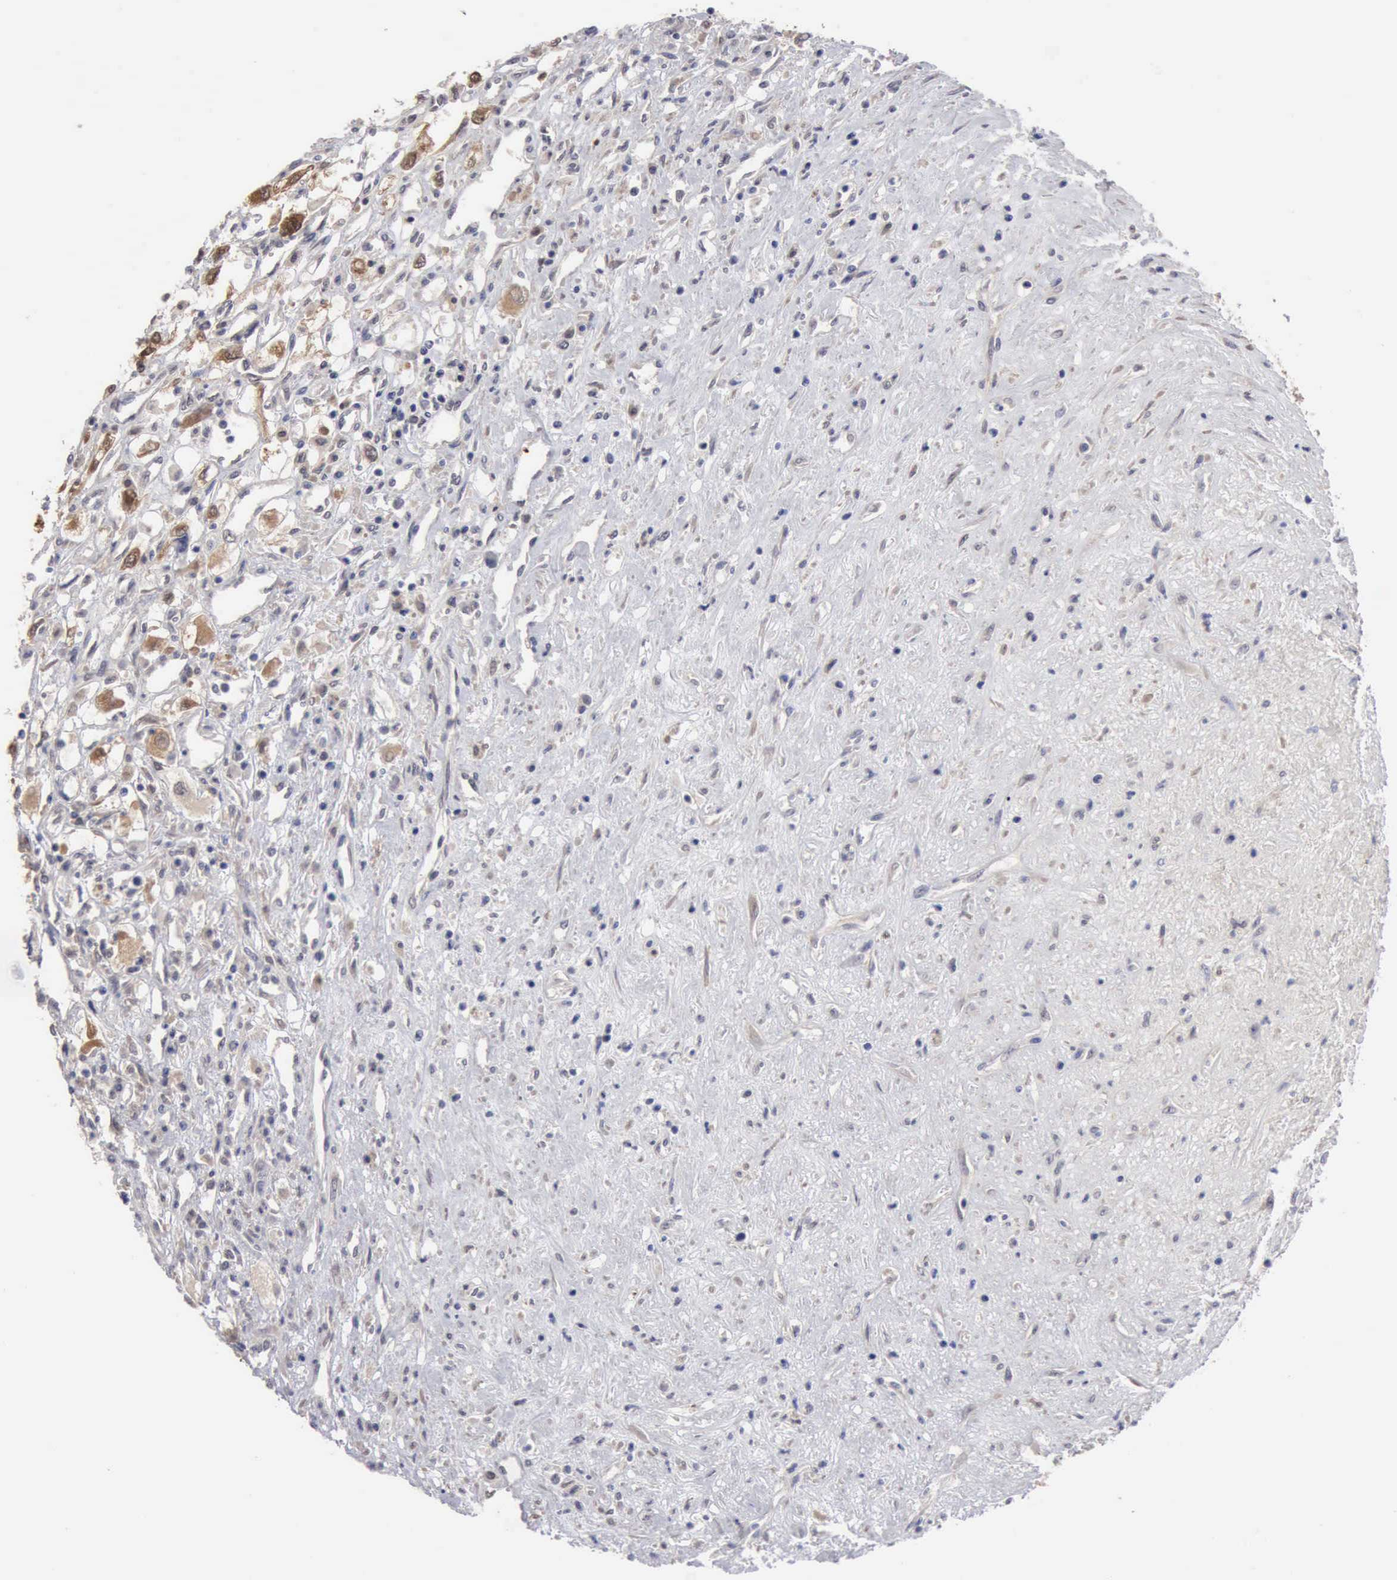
{"staining": {"intensity": "moderate", "quantity": "25%-75%", "location": "cytoplasmic/membranous,nuclear"}, "tissue": "renal cancer", "cell_type": "Tumor cells", "image_type": "cancer", "snomed": [{"axis": "morphology", "description": "Adenocarcinoma, NOS"}, {"axis": "topography", "description": "Kidney"}], "caption": "Renal cancer (adenocarcinoma) stained for a protein (brown) displays moderate cytoplasmic/membranous and nuclear positive positivity in approximately 25%-75% of tumor cells.", "gene": "PTGR2", "patient": {"sex": "male", "age": 57}}